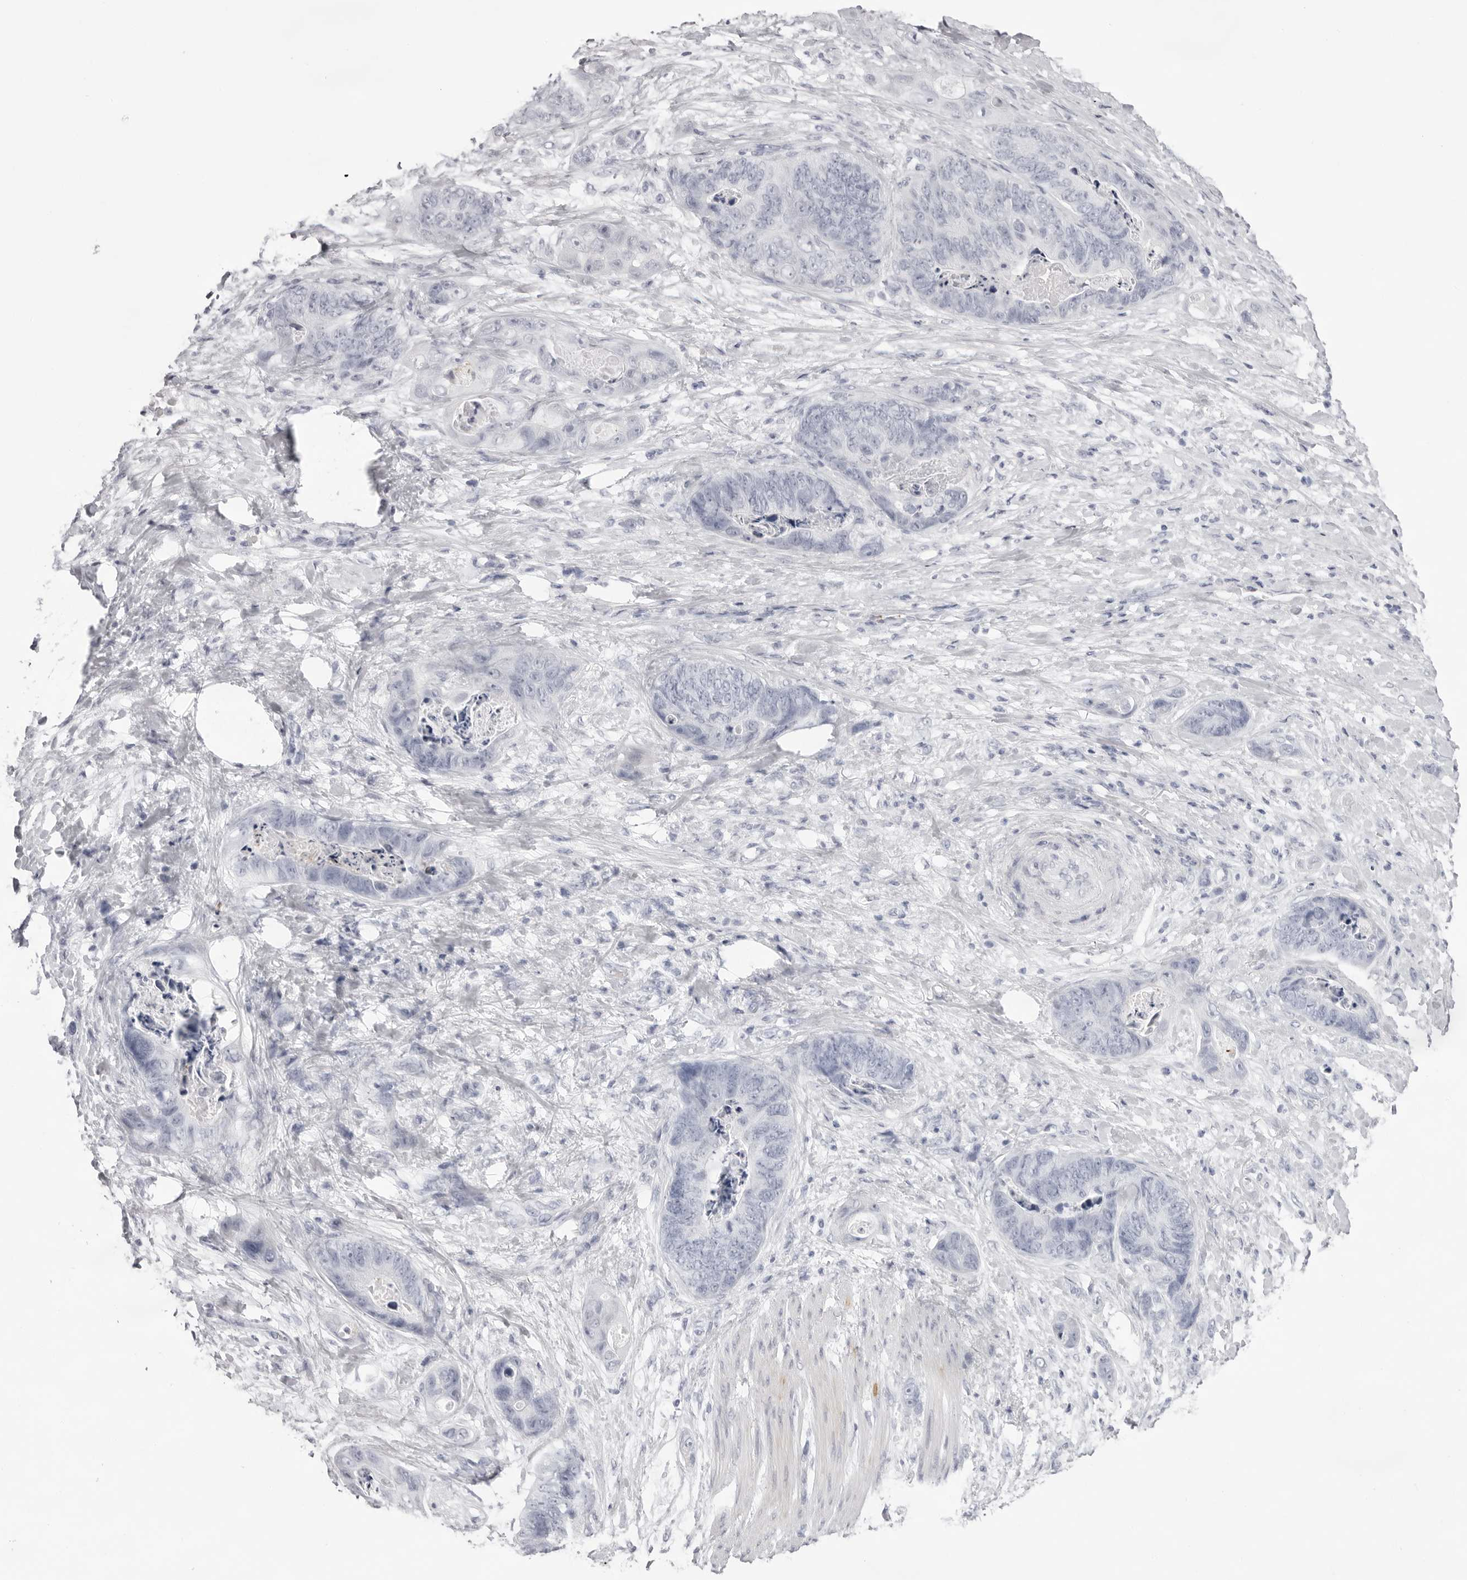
{"staining": {"intensity": "negative", "quantity": "none", "location": "none"}, "tissue": "stomach cancer", "cell_type": "Tumor cells", "image_type": "cancer", "snomed": [{"axis": "morphology", "description": "Normal tissue, NOS"}, {"axis": "morphology", "description": "Adenocarcinoma, NOS"}, {"axis": "topography", "description": "Stomach"}], "caption": "IHC image of neoplastic tissue: human adenocarcinoma (stomach) stained with DAB (3,3'-diaminobenzidine) reveals no significant protein staining in tumor cells.", "gene": "SPTA1", "patient": {"sex": "female", "age": 89}}